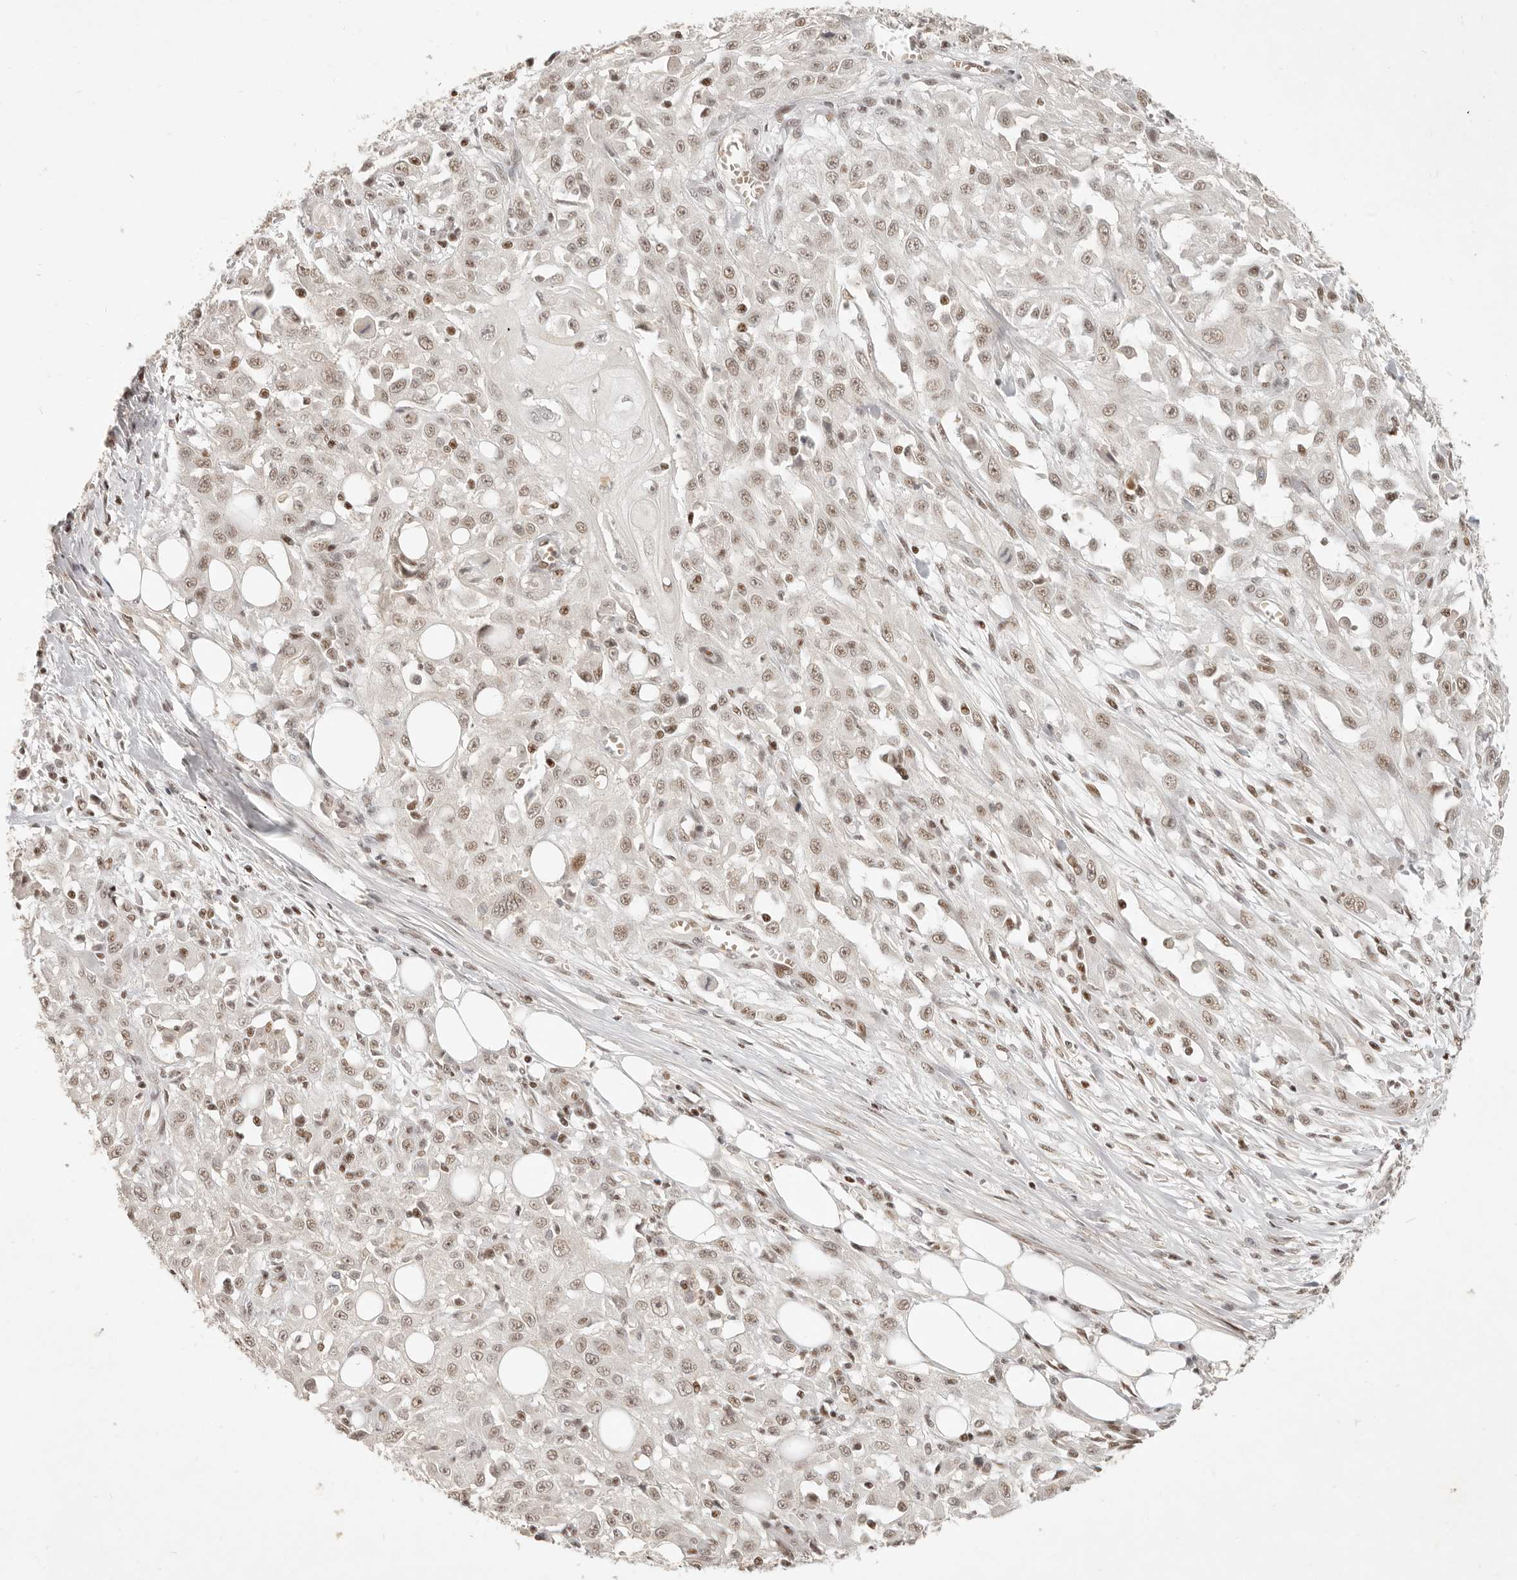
{"staining": {"intensity": "moderate", "quantity": ">75%", "location": "nuclear"}, "tissue": "skin cancer", "cell_type": "Tumor cells", "image_type": "cancer", "snomed": [{"axis": "morphology", "description": "Squamous cell carcinoma, NOS"}, {"axis": "morphology", "description": "Squamous cell carcinoma, metastatic, NOS"}, {"axis": "topography", "description": "Skin"}, {"axis": "topography", "description": "Lymph node"}], "caption": "IHC histopathology image of human skin cancer (metastatic squamous cell carcinoma) stained for a protein (brown), which displays medium levels of moderate nuclear staining in about >75% of tumor cells.", "gene": "GABPA", "patient": {"sex": "male", "age": 75}}